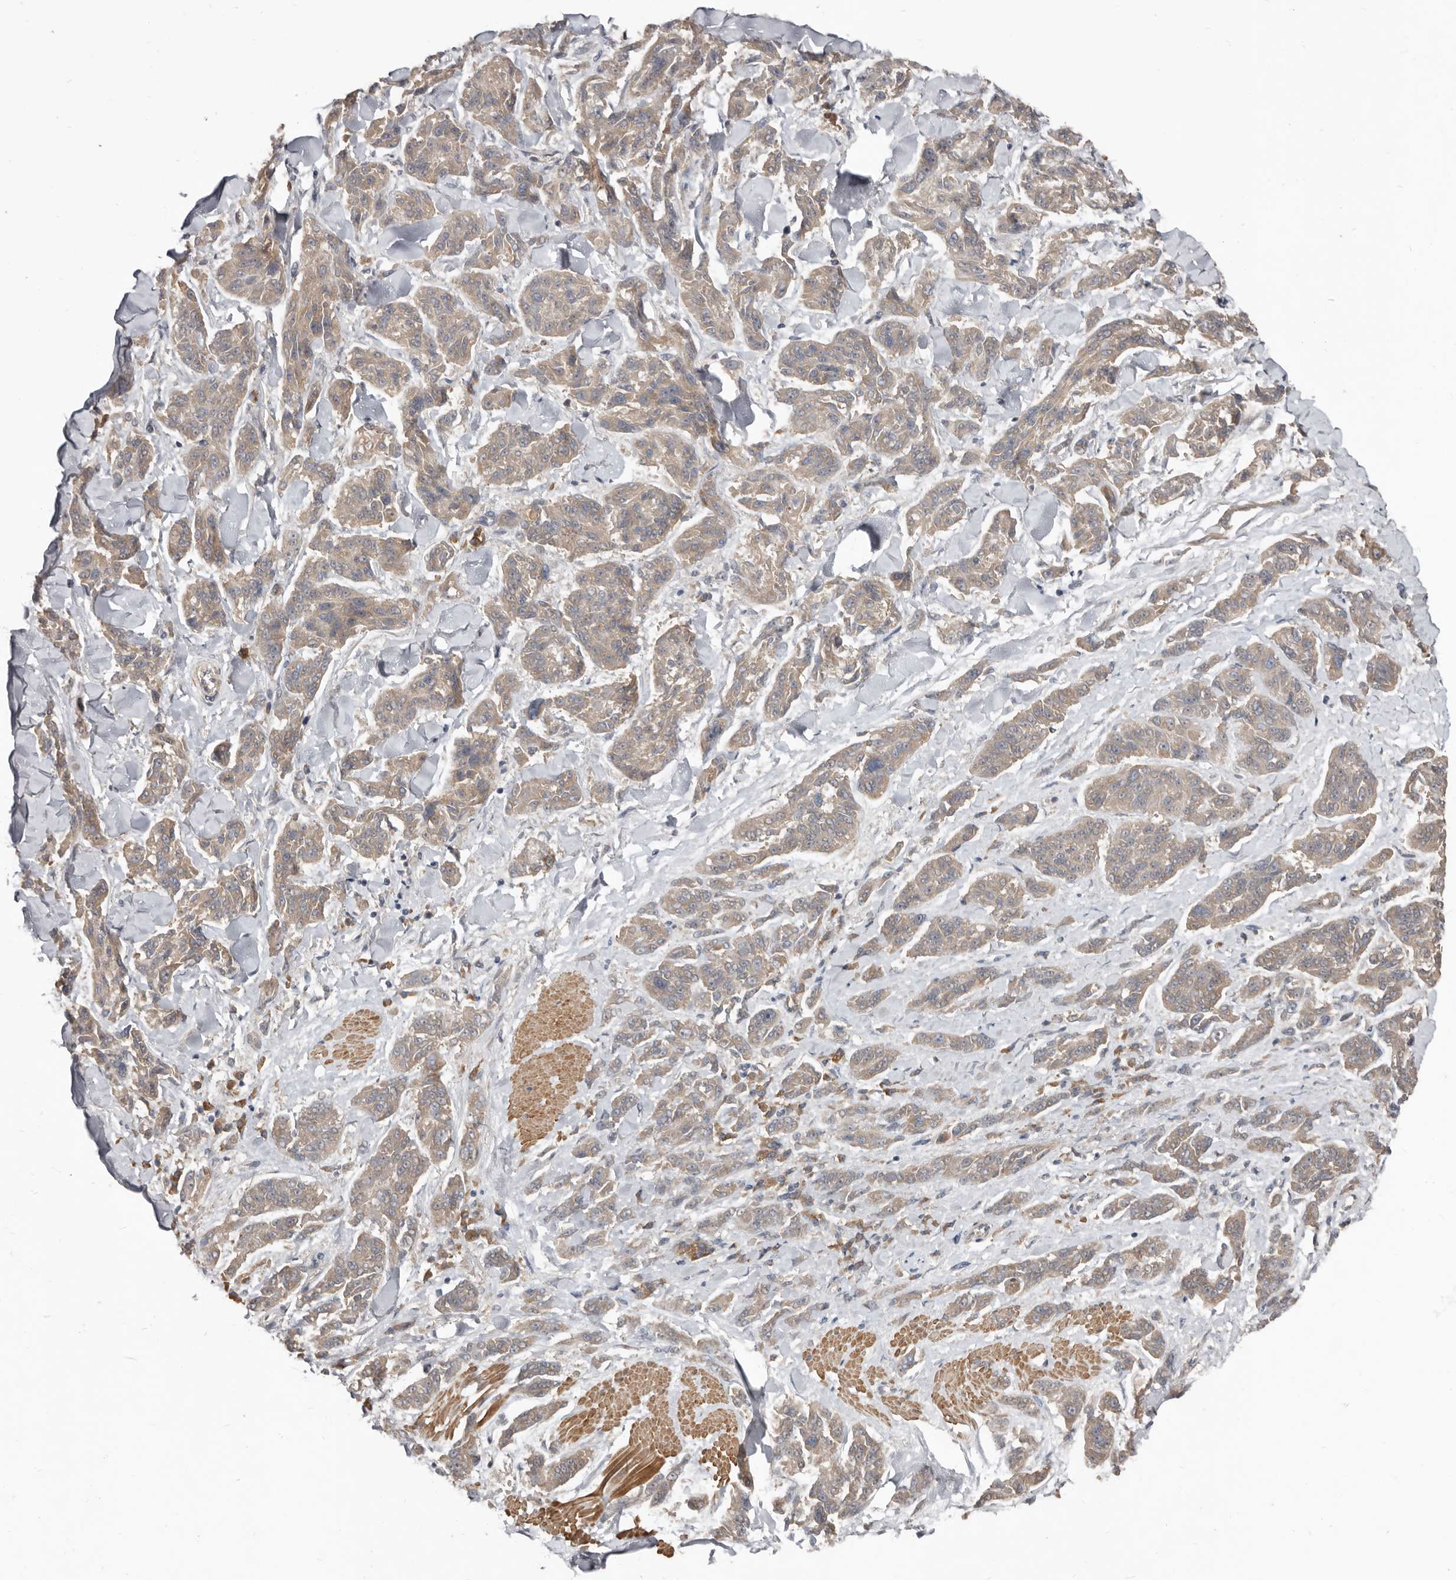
{"staining": {"intensity": "weak", "quantity": "25%-75%", "location": "cytoplasmic/membranous"}, "tissue": "melanoma", "cell_type": "Tumor cells", "image_type": "cancer", "snomed": [{"axis": "morphology", "description": "Malignant melanoma, NOS"}, {"axis": "topography", "description": "Skin"}], "caption": "A micrograph of human malignant melanoma stained for a protein exhibits weak cytoplasmic/membranous brown staining in tumor cells. (DAB IHC with brightfield microscopy, high magnification).", "gene": "AKNAD1", "patient": {"sex": "male", "age": 53}}